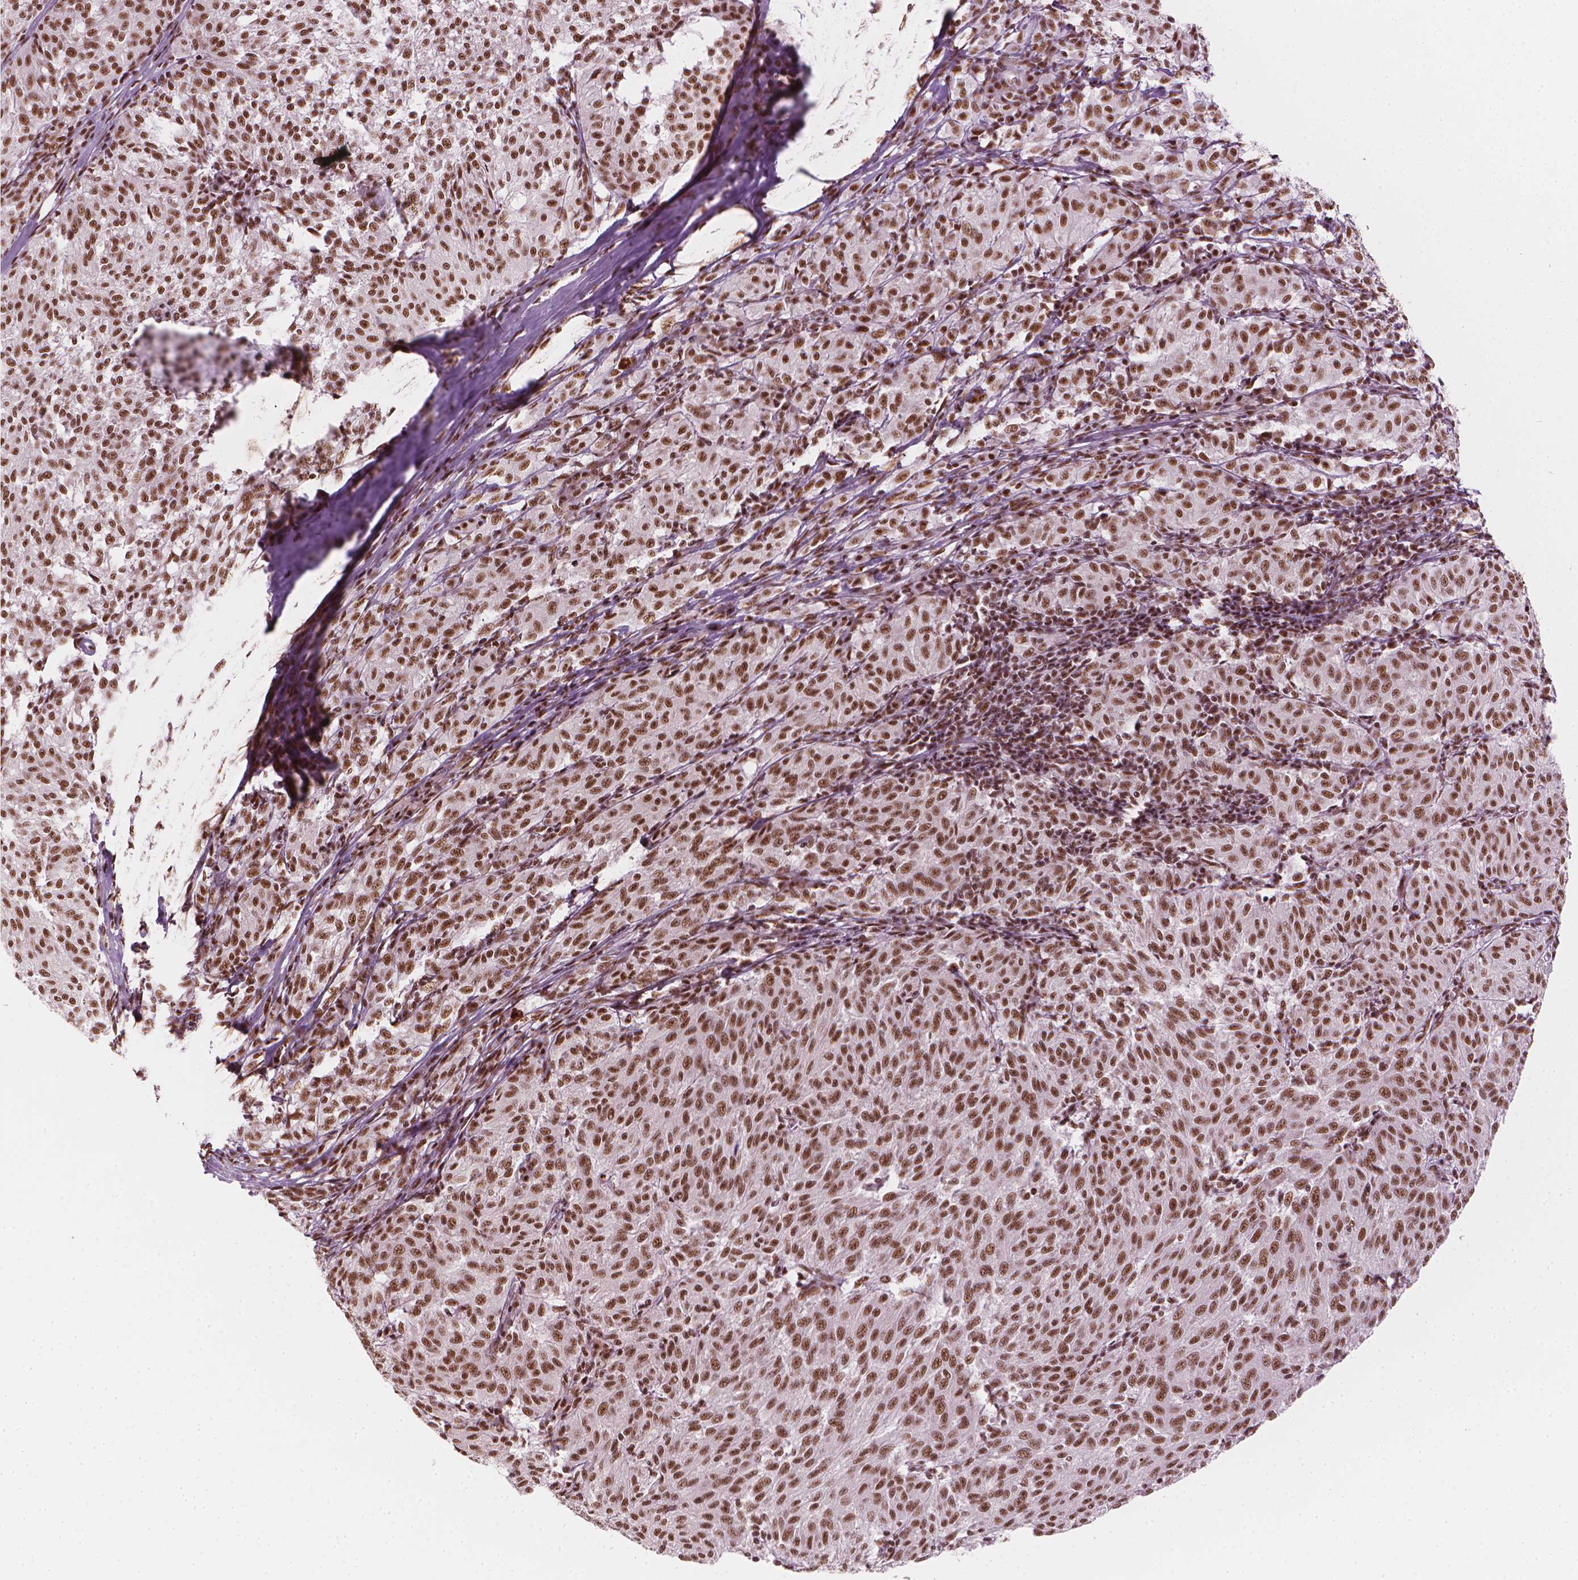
{"staining": {"intensity": "moderate", "quantity": ">75%", "location": "nuclear"}, "tissue": "melanoma", "cell_type": "Tumor cells", "image_type": "cancer", "snomed": [{"axis": "morphology", "description": "Malignant melanoma, NOS"}, {"axis": "topography", "description": "Skin"}], "caption": "Malignant melanoma tissue shows moderate nuclear expression in approximately >75% of tumor cells (DAB (3,3'-diaminobenzidine) = brown stain, brightfield microscopy at high magnification).", "gene": "ELF2", "patient": {"sex": "female", "age": 72}}